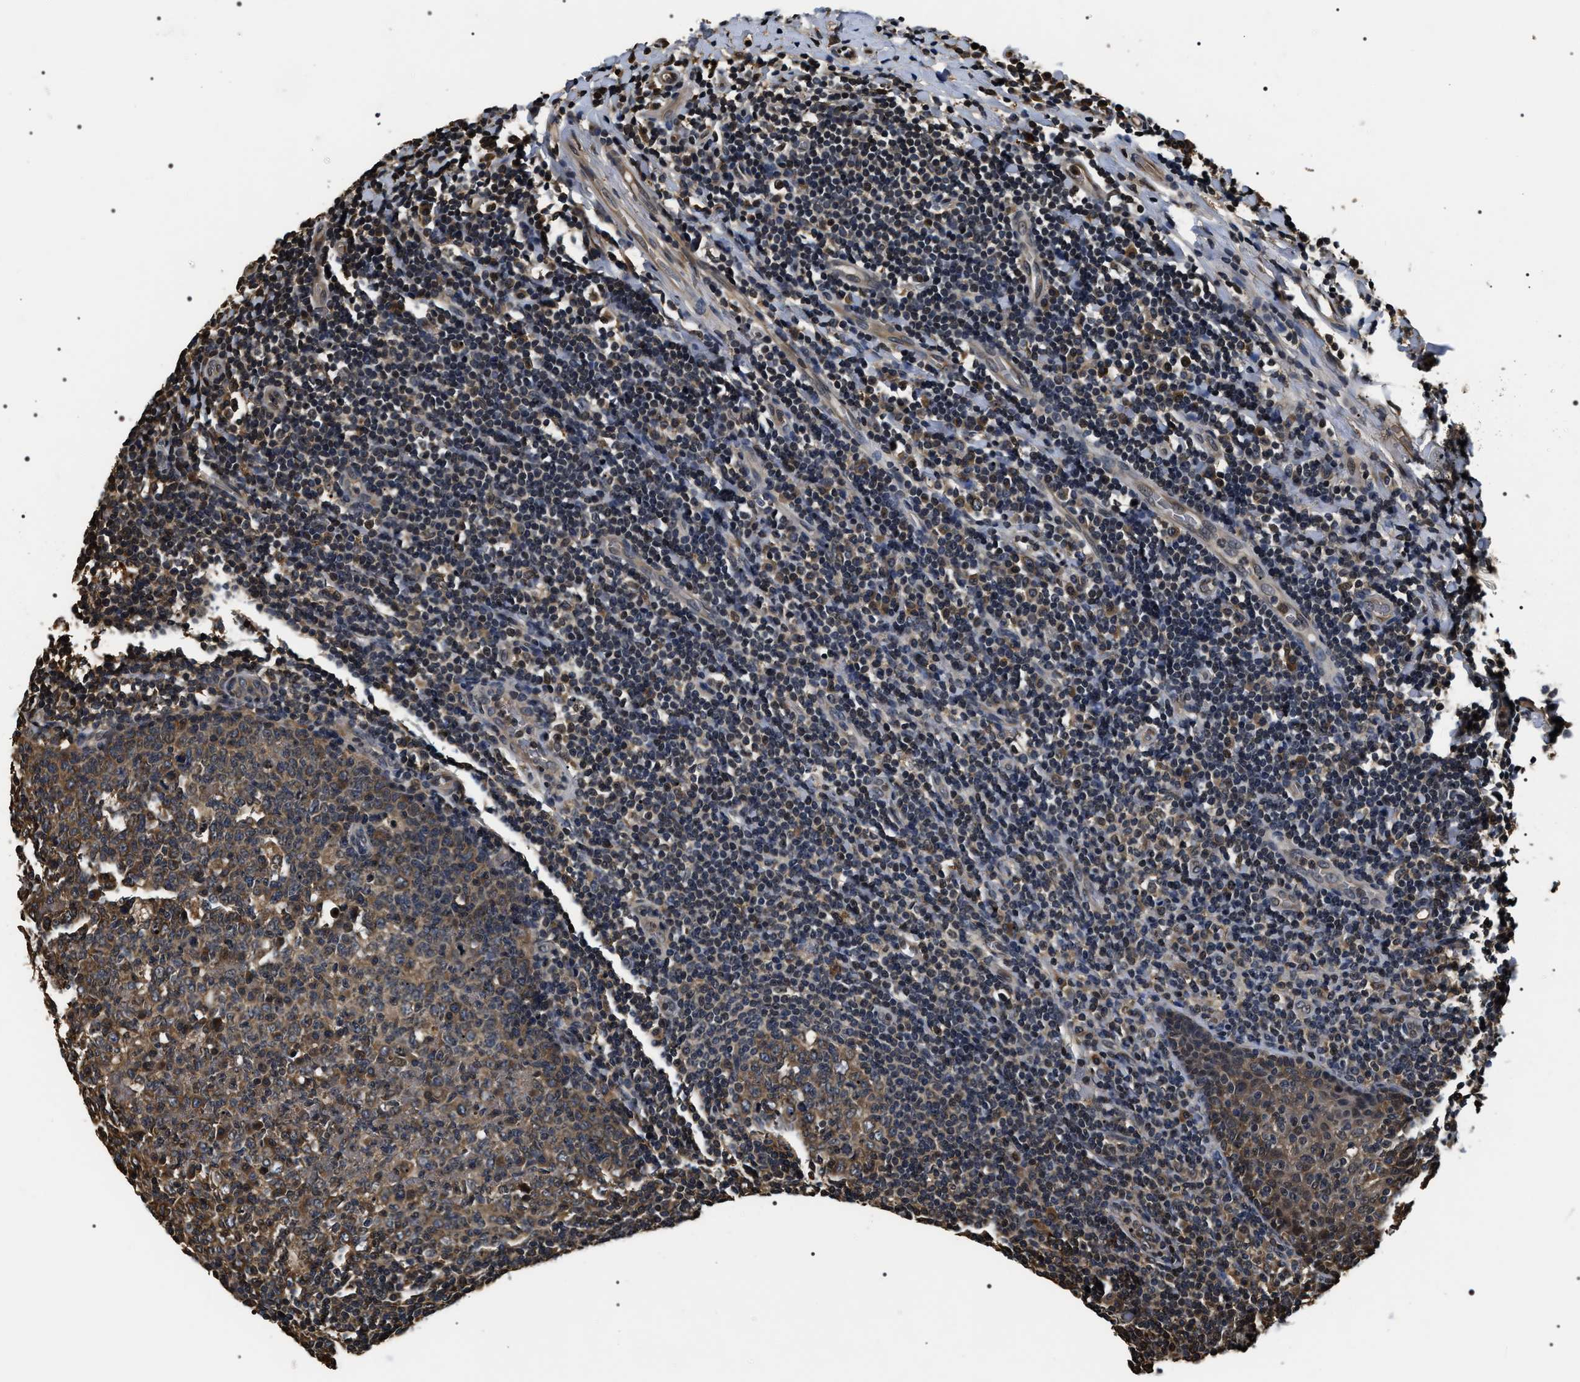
{"staining": {"intensity": "weak", "quantity": ">75%", "location": "cytoplasmic/membranous"}, "tissue": "tonsil", "cell_type": "Germinal center cells", "image_type": "normal", "snomed": [{"axis": "morphology", "description": "Normal tissue, NOS"}, {"axis": "topography", "description": "Tonsil"}], "caption": "Immunohistochemical staining of normal human tonsil demonstrates weak cytoplasmic/membranous protein expression in approximately >75% of germinal center cells.", "gene": "ARHGAP22", "patient": {"sex": "male", "age": 31}}